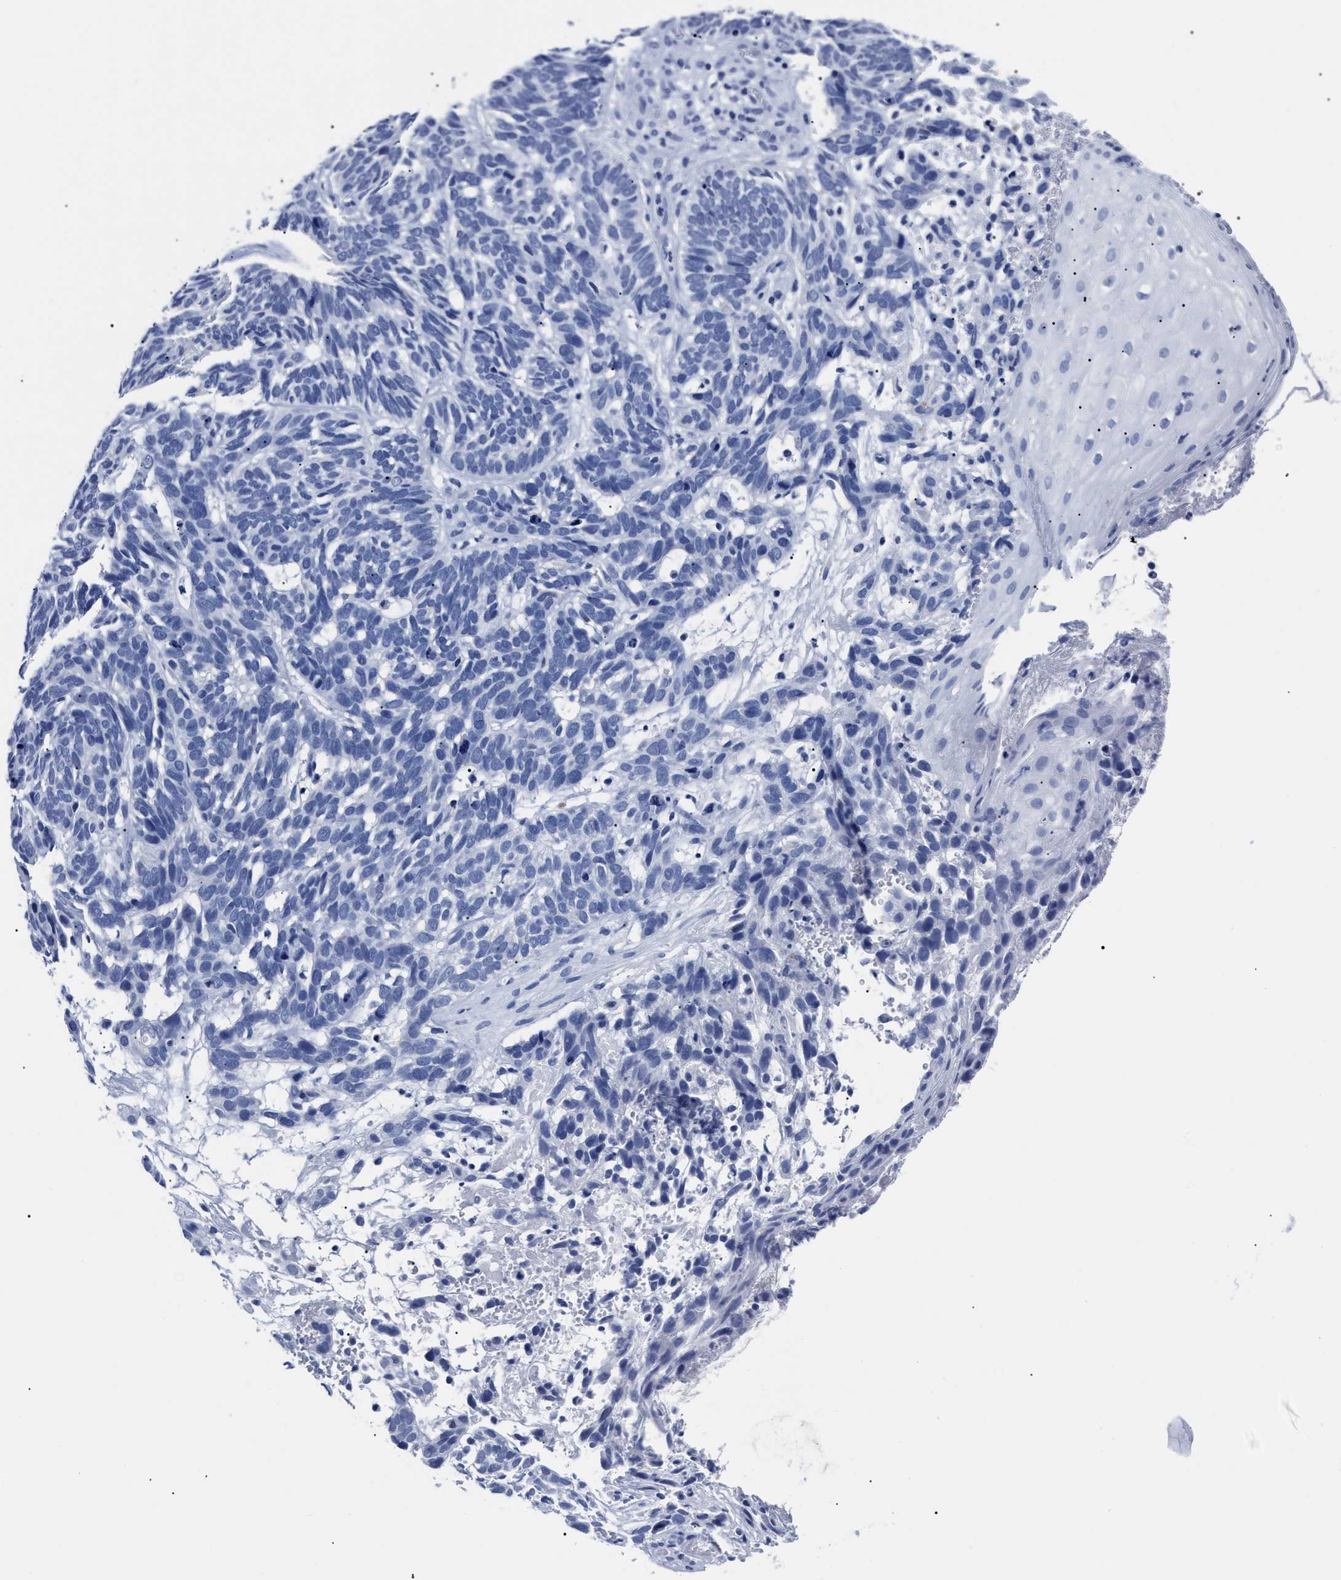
{"staining": {"intensity": "negative", "quantity": "none", "location": "none"}, "tissue": "skin cancer", "cell_type": "Tumor cells", "image_type": "cancer", "snomed": [{"axis": "morphology", "description": "Basal cell carcinoma"}, {"axis": "topography", "description": "Skin"}], "caption": "Histopathology image shows no significant protein expression in tumor cells of skin basal cell carcinoma.", "gene": "ALPG", "patient": {"sex": "male", "age": 87}}